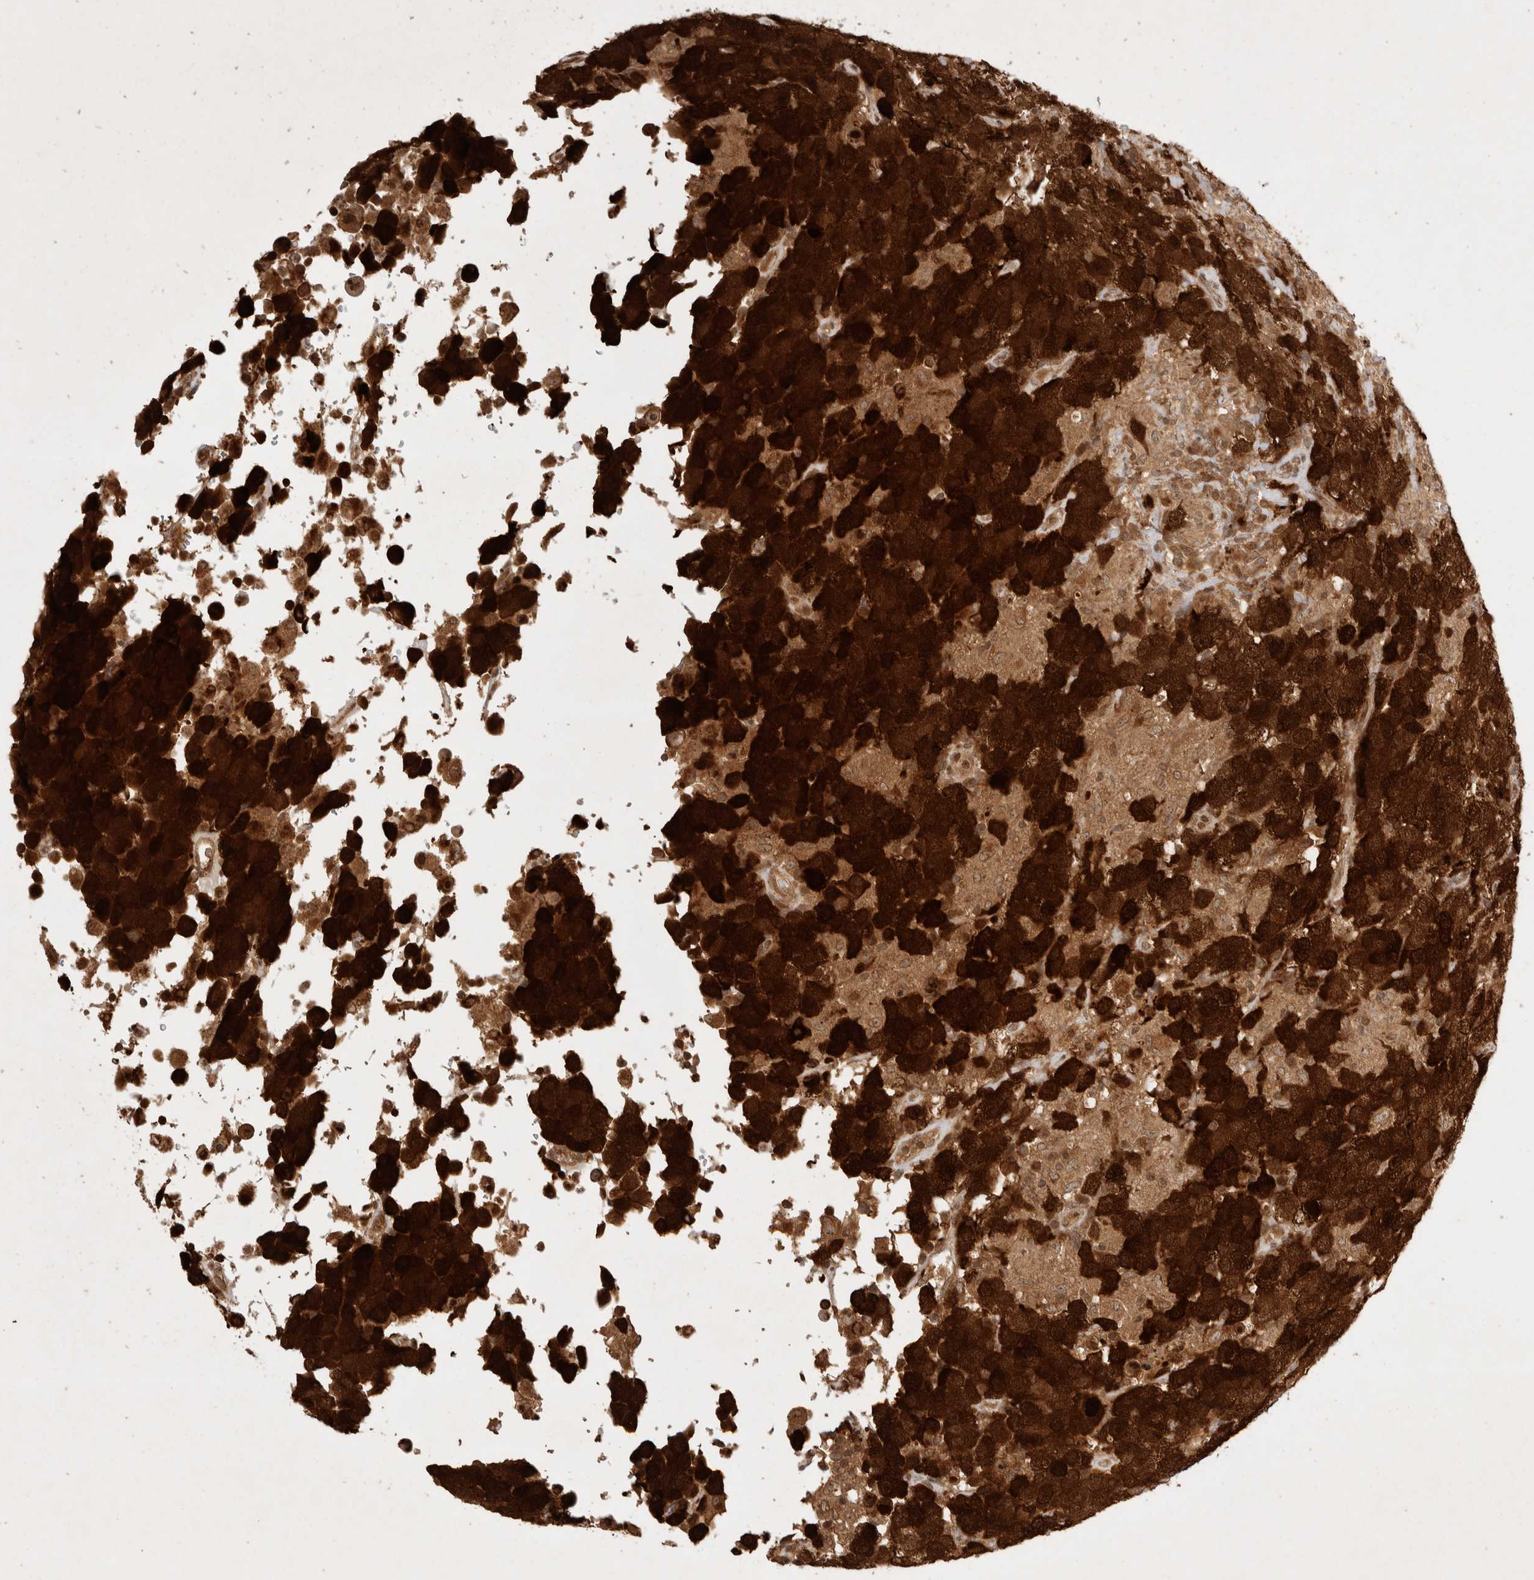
{"staining": {"intensity": "strong", "quantity": ">75%", "location": "cytoplasmic/membranous"}, "tissue": "testis cancer", "cell_type": "Tumor cells", "image_type": "cancer", "snomed": [{"axis": "morphology", "description": "Seminoma, NOS"}, {"axis": "topography", "description": "Testis"}], "caption": "Brown immunohistochemical staining in human testis seminoma demonstrates strong cytoplasmic/membranous positivity in approximately >75% of tumor cells.", "gene": "FAM221A", "patient": {"sex": "male", "age": 41}}